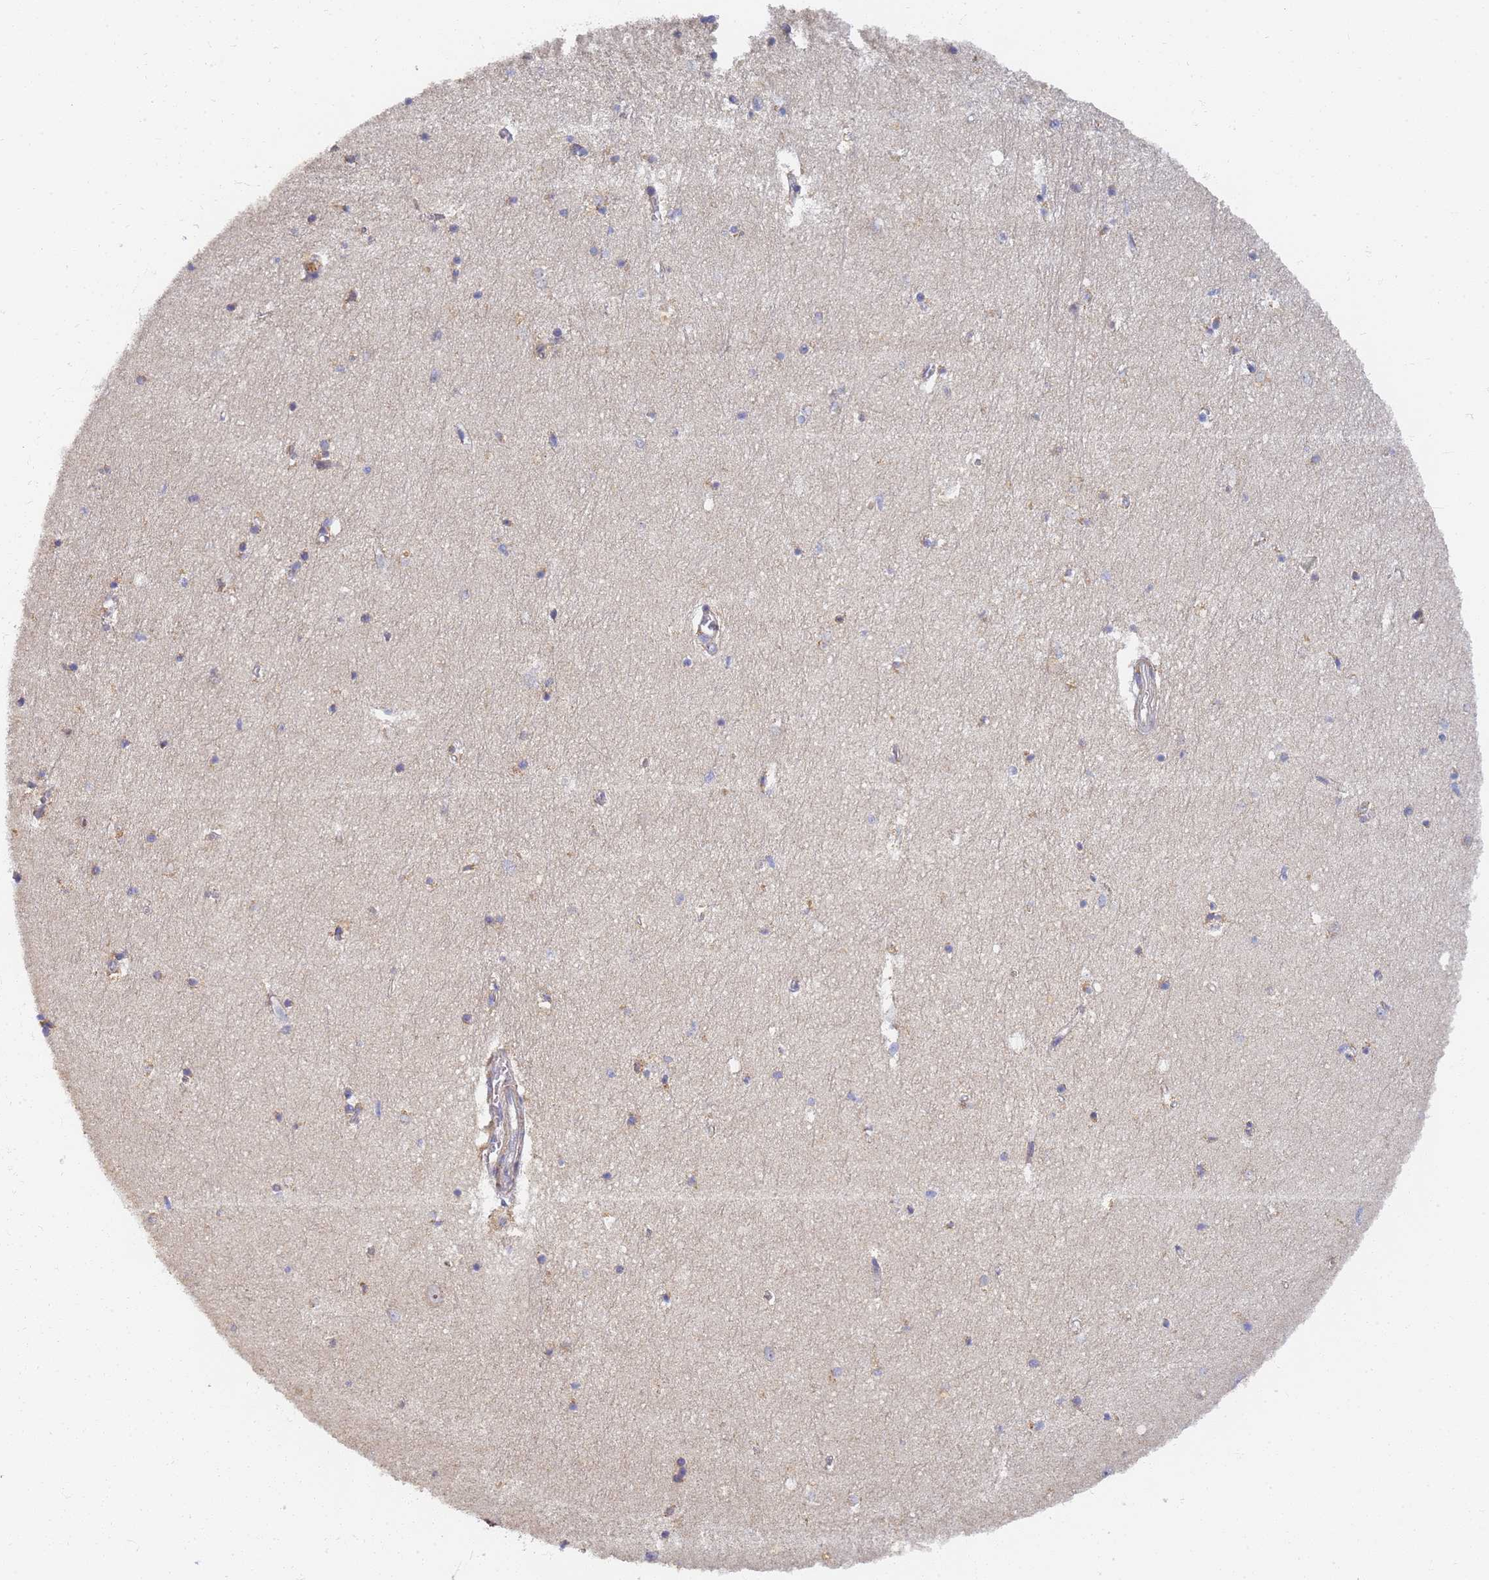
{"staining": {"intensity": "negative", "quantity": "none", "location": "none"}, "tissue": "hippocampus", "cell_type": "Glial cells", "image_type": "normal", "snomed": [{"axis": "morphology", "description": "Normal tissue, NOS"}, {"axis": "topography", "description": "Hippocampus"}], "caption": "DAB immunohistochemical staining of unremarkable human hippocampus shows no significant staining in glial cells. (DAB immunohistochemistry with hematoxylin counter stain).", "gene": "UTP23", "patient": {"sex": "female", "age": 64}}